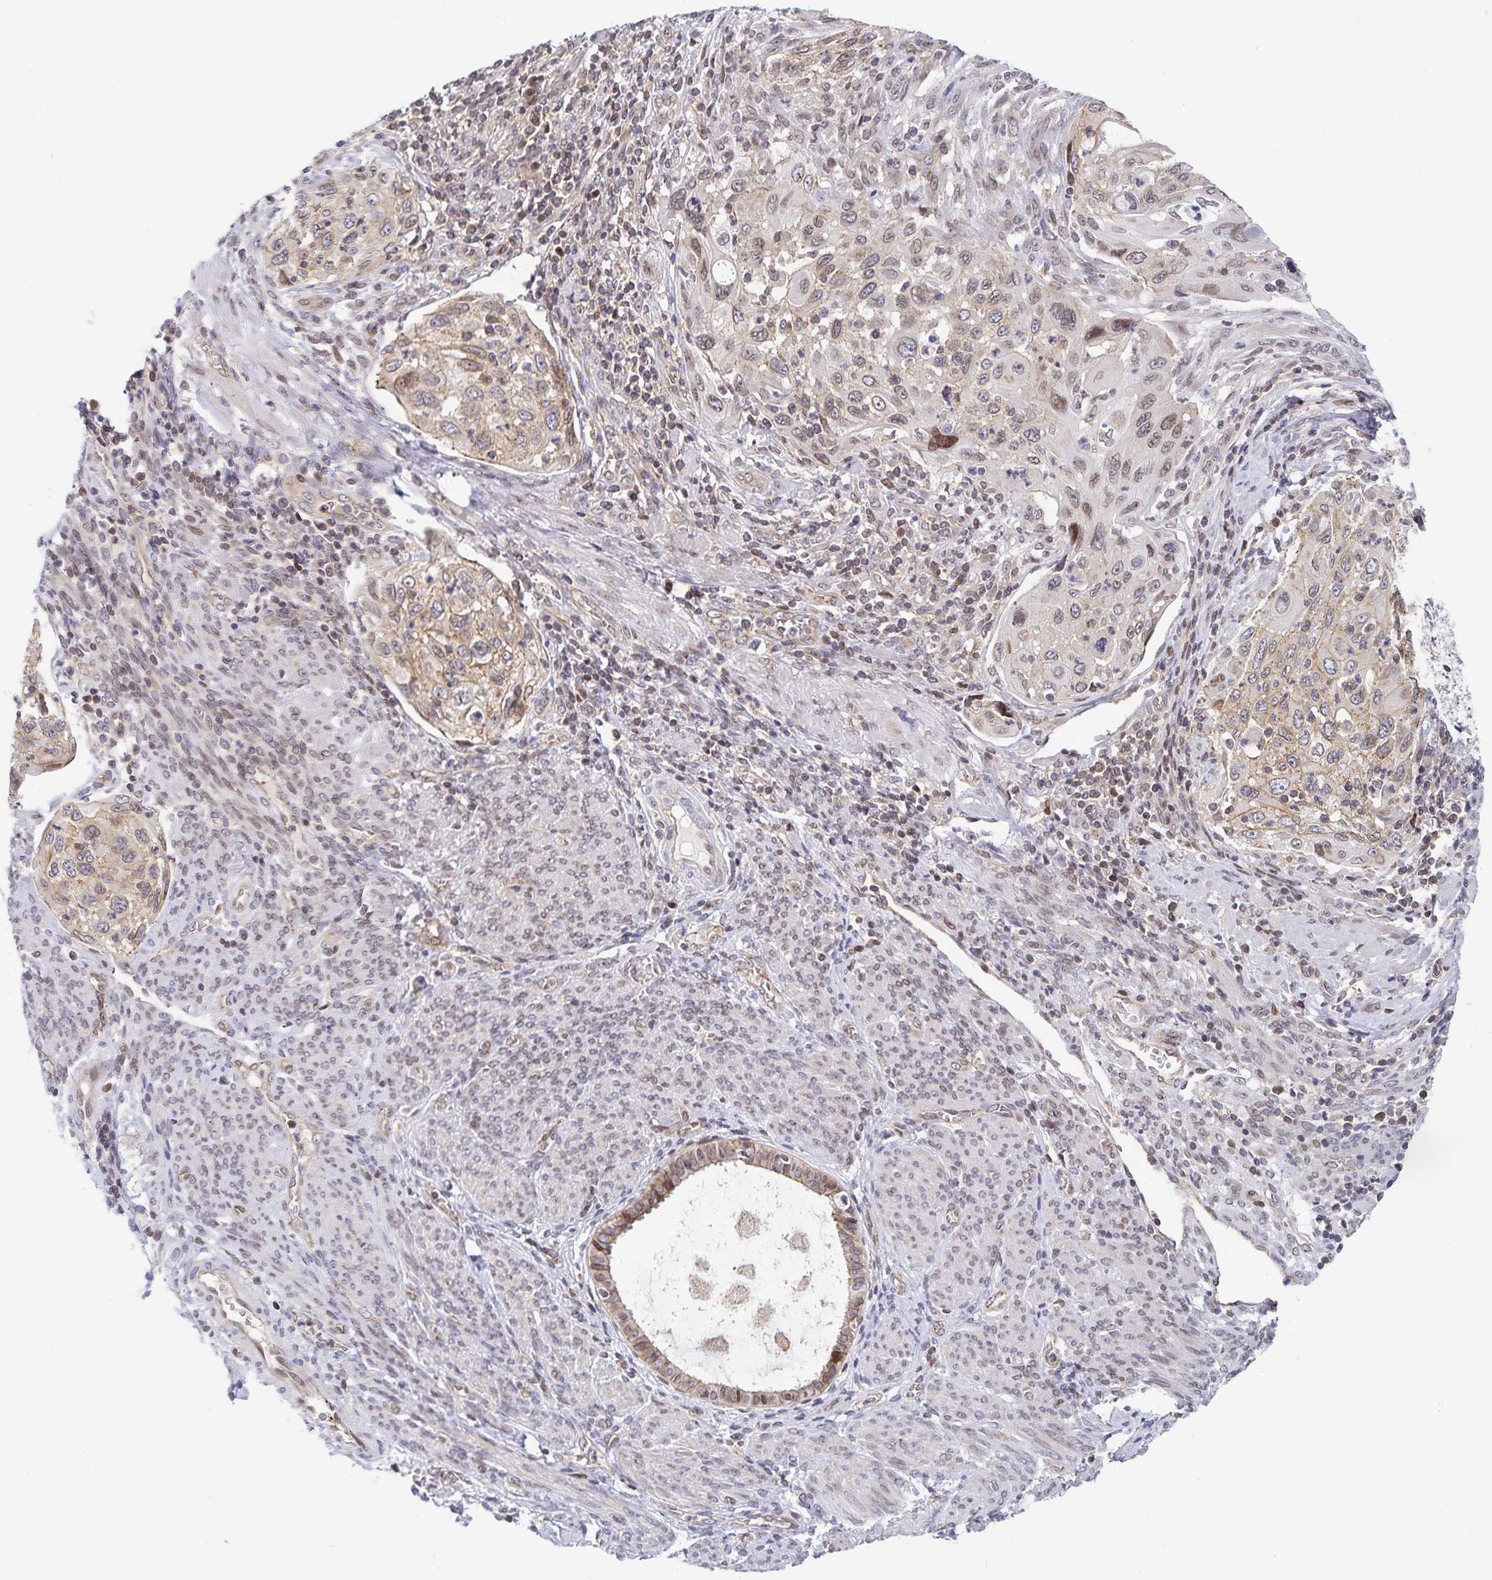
{"staining": {"intensity": "weak", "quantity": "25%-75%", "location": "cytoplasmic/membranous"}, "tissue": "cervical cancer", "cell_type": "Tumor cells", "image_type": "cancer", "snomed": [{"axis": "morphology", "description": "Squamous cell carcinoma, NOS"}, {"axis": "topography", "description": "Cervix"}], "caption": "Human cervical squamous cell carcinoma stained with a protein marker exhibits weak staining in tumor cells.", "gene": "RAB9B", "patient": {"sex": "female", "age": 70}}